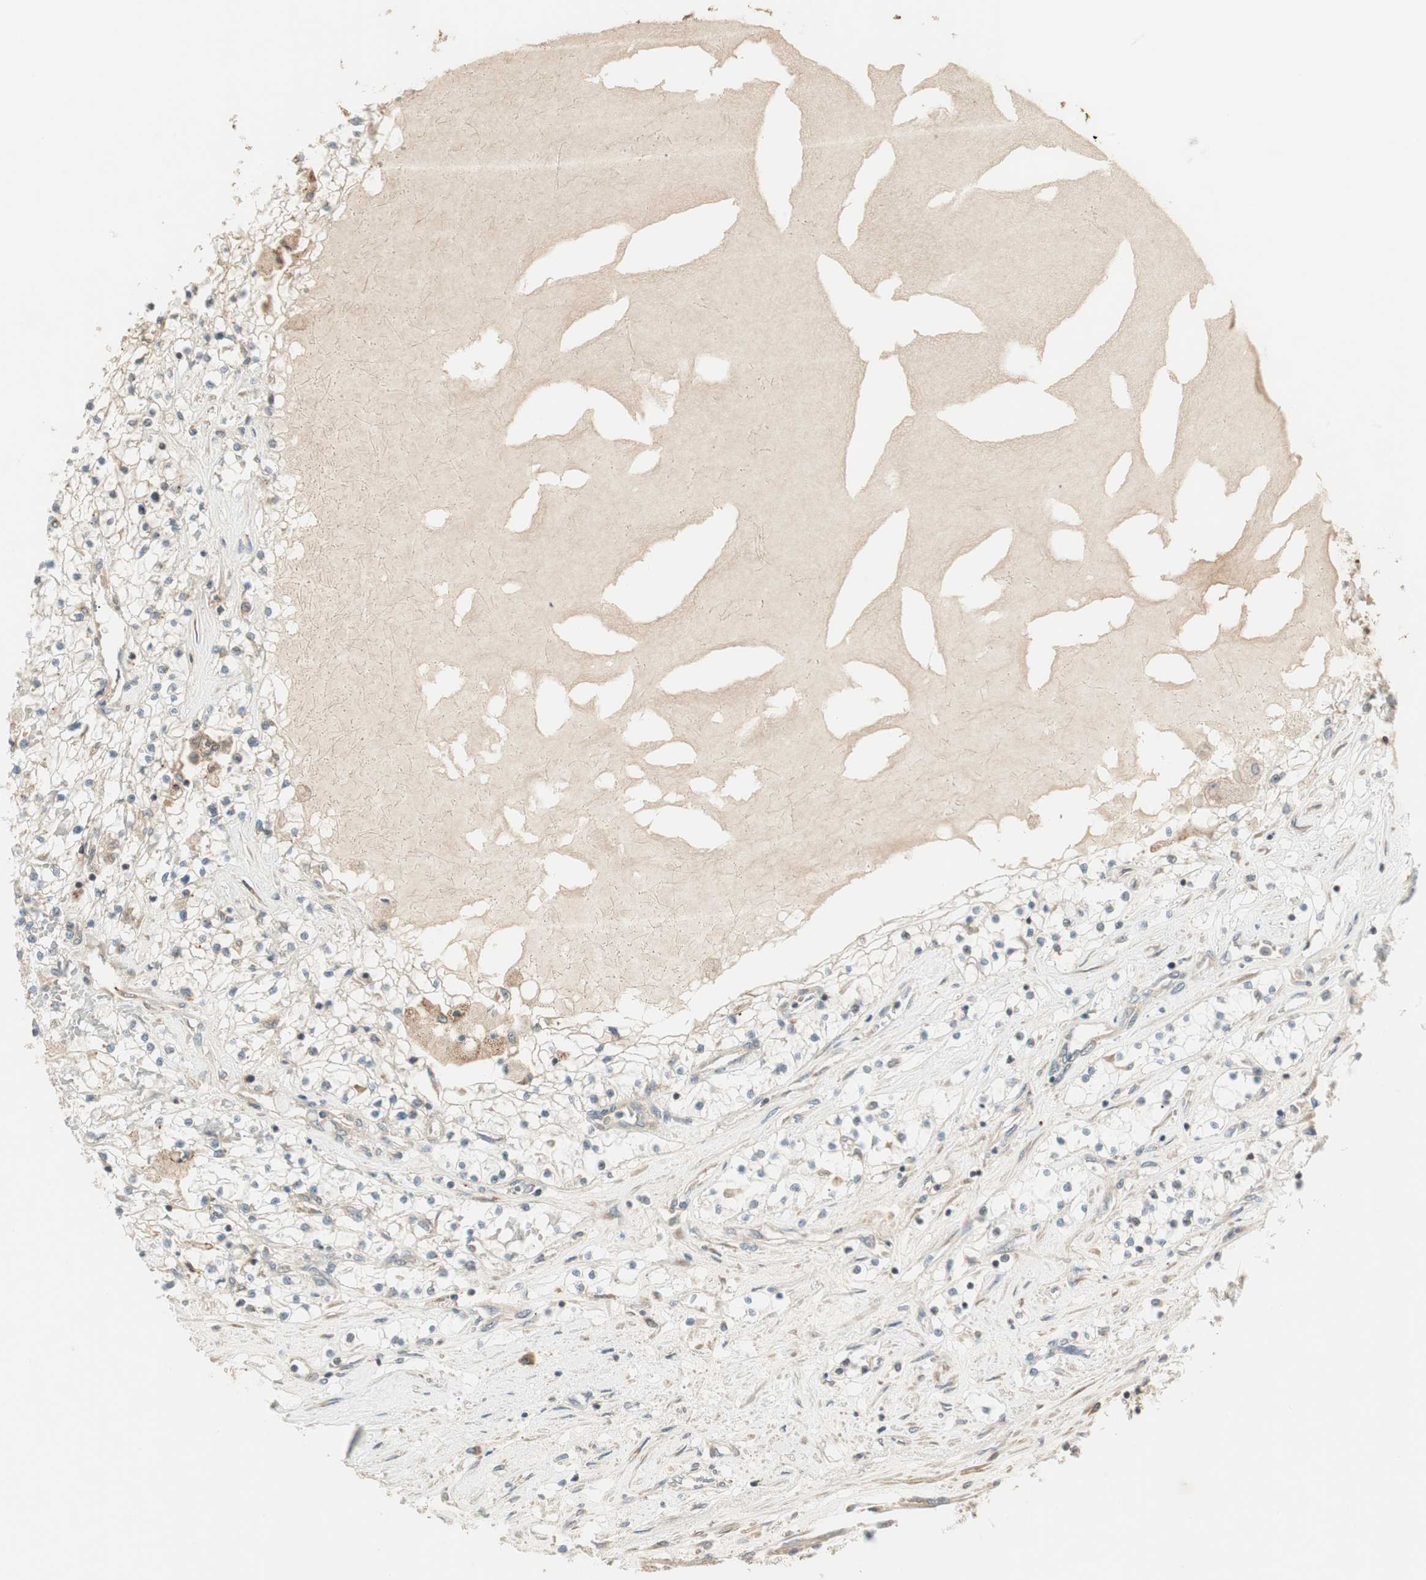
{"staining": {"intensity": "negative", "quantity": "none", "location": "none"}, "tissue": "renal cancer", "cell_type": "Tumor cells", "image_type": "cancer", "snomed": [{"axis": "morphology", "description": "Adenocarcinoma, NOS"}, {"axis": "topography", "description": "Kidney"}], "caption": "Tumor cells show no significant positivity in renal adenocarcinoma.", "gene": "SFRP1", "patient": {"sex": "male", "age": 68}}